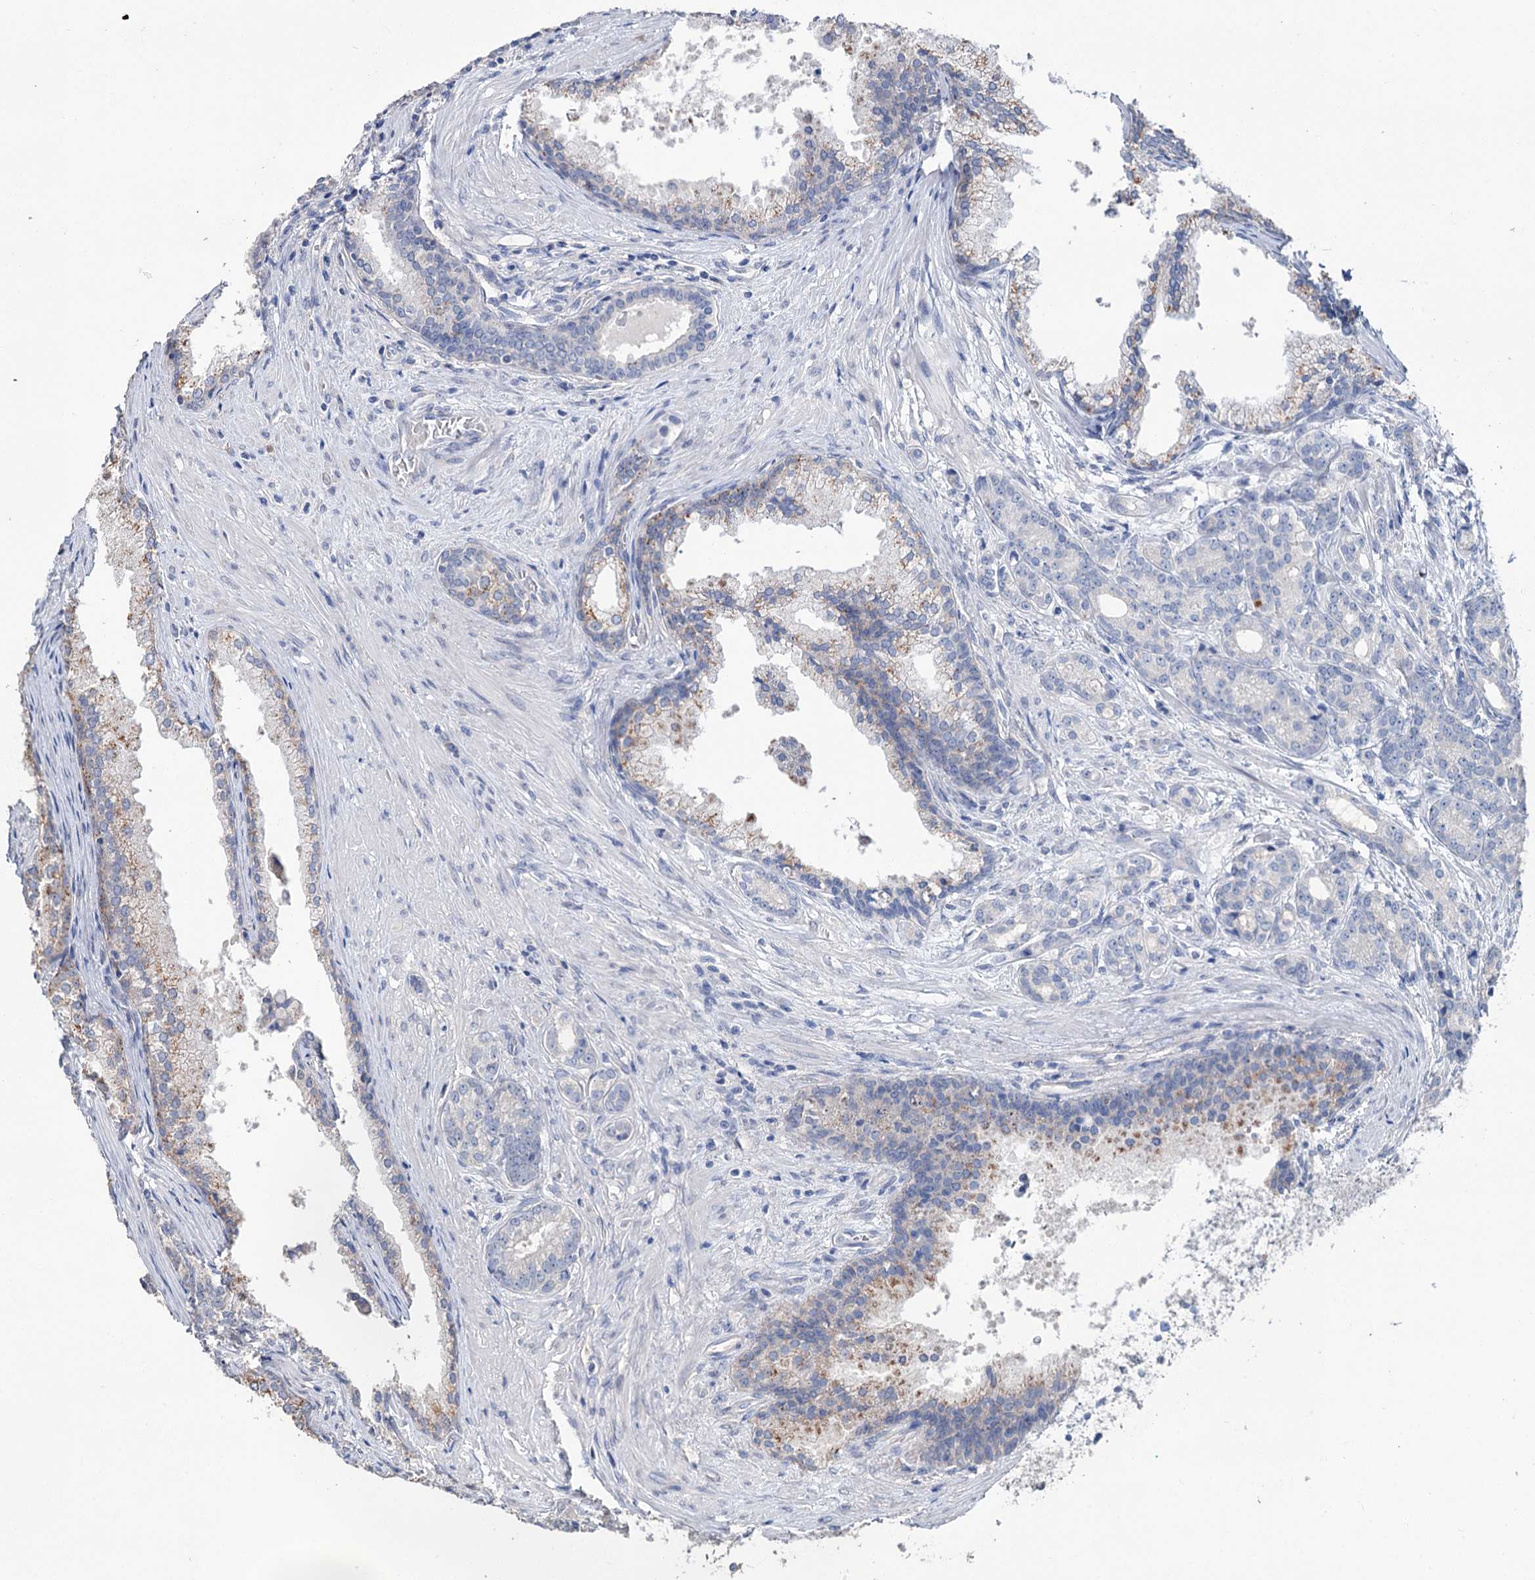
{"staining": {"intensity": "negative", "quantity": "none", "location": "none"}, "tissue": "prostate cancer", "cell_type": "Tumor cells", "image_type": "cancer", "snomed": [{"axis": "morphology", "description": "Adenocarcinoma, Low grade"}, {"axis": "topography", "description": "Prostate"}], "caption": "A photomicrograph of human prostate adenocarcinoma (low-grade) is negative for staining in tumor cells. Brightfield microscopy of IHC stained with DAB (brown) and hematoxylin (blue), captured at high magnification.", "gene": "EPB41L5", "patient": {"sex": "male", "age": 71}}